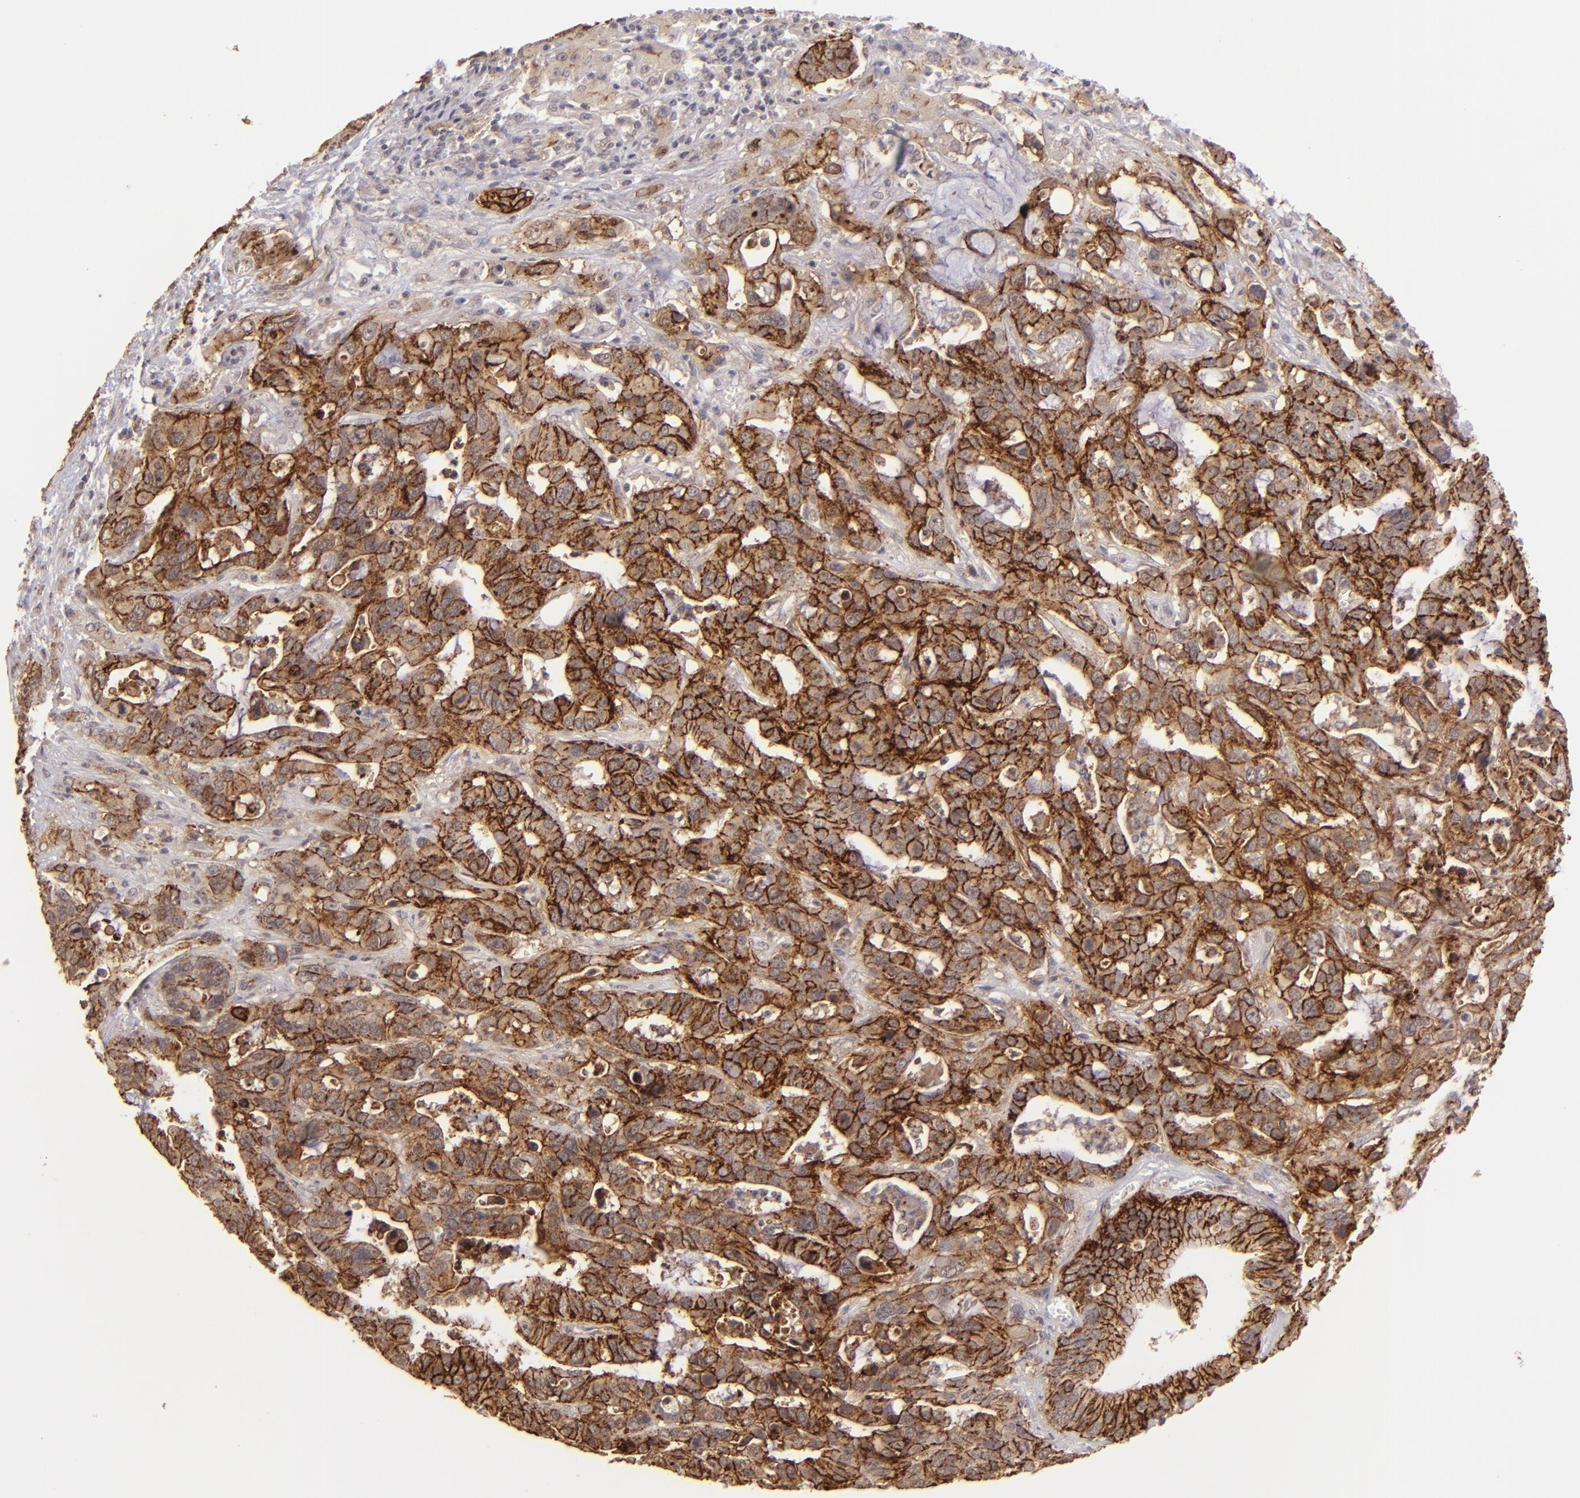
{"staining": {"intensity": "moderate", "quantity": ">75%", "location": "cytoplasmic/membranous"}, "tissue": "liver cancer", "cell_type": "Tumor cells", "image_type": "cancer", "snomed": [{"axis": "morphology", "description": "Cholangiocarcinoma"}, {"axis": "topography", "description": "Liver"}], "caption": "Brown immunohistochemical staining in human liver cholangiocarcinoma reveals moderate cytoplasmic/membranous expression in about >75% of tumor cells. Immunohistochemistry stains the protein in brown and the nuclei are stained blue.", "gene": "CLDN1", "patient": {"sex": "female", "age": 65}}